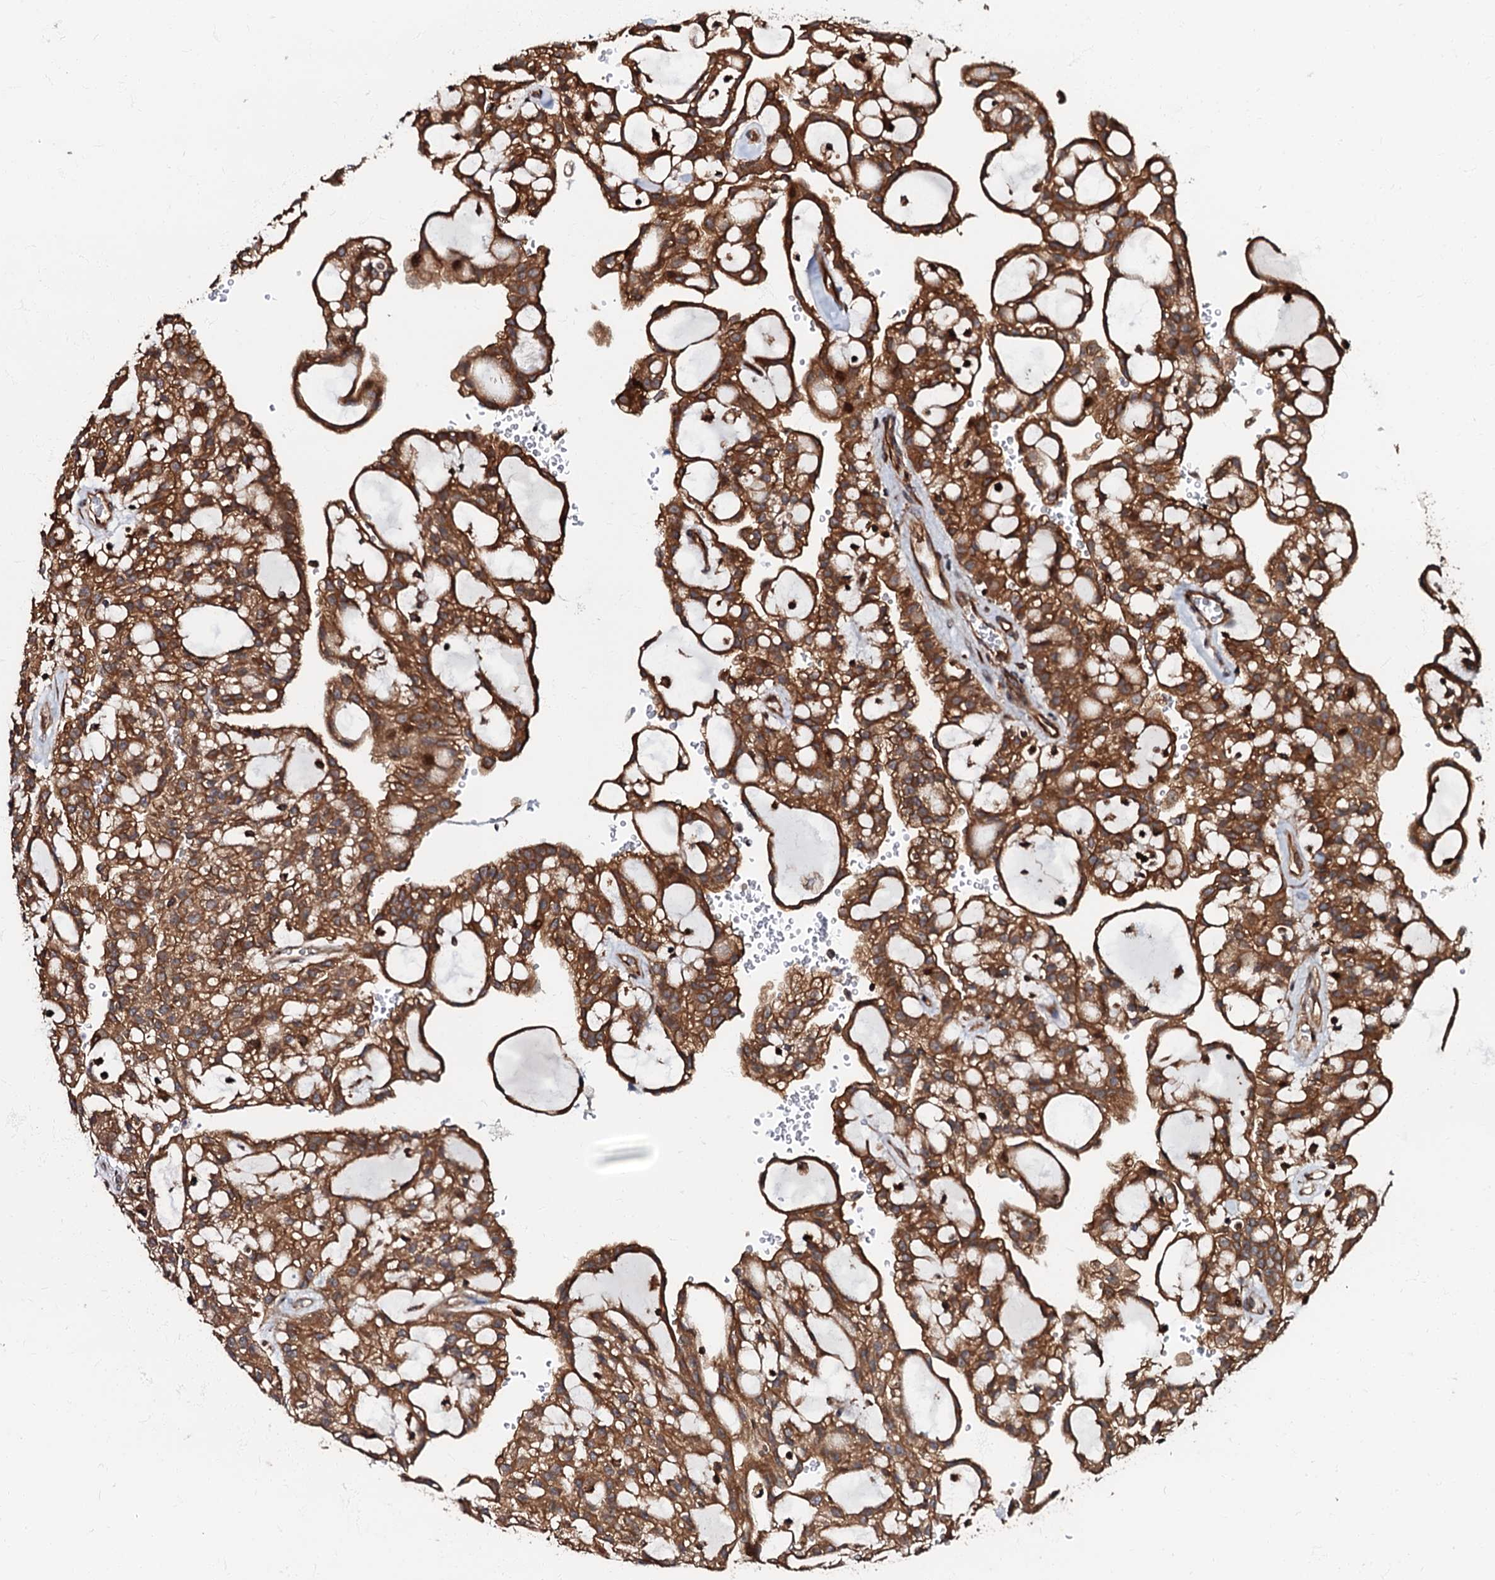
{"staining": {"intensity": "strong", "quantity": ">75%", "location": "cytoplasmic/membranous"}, "tissue": "renal cancer", "cell_type": "Tumor cells", "image_type": "cancer", "snomed": [{"axis": "morphology", "description": "Adenocarcinoma, NOS"}, {"axis": "topography", "description": "Kidney"}], "caption": "DAB (3,3'-diaminobenzidine) immunohistochemical staining of renal adenocarcinoma exhibits strong cytoplasmic/membranous protein expression in about >75% of tumor cells.", "gene": "OSBP", "patient": {"sex": "male", "age": 63}}